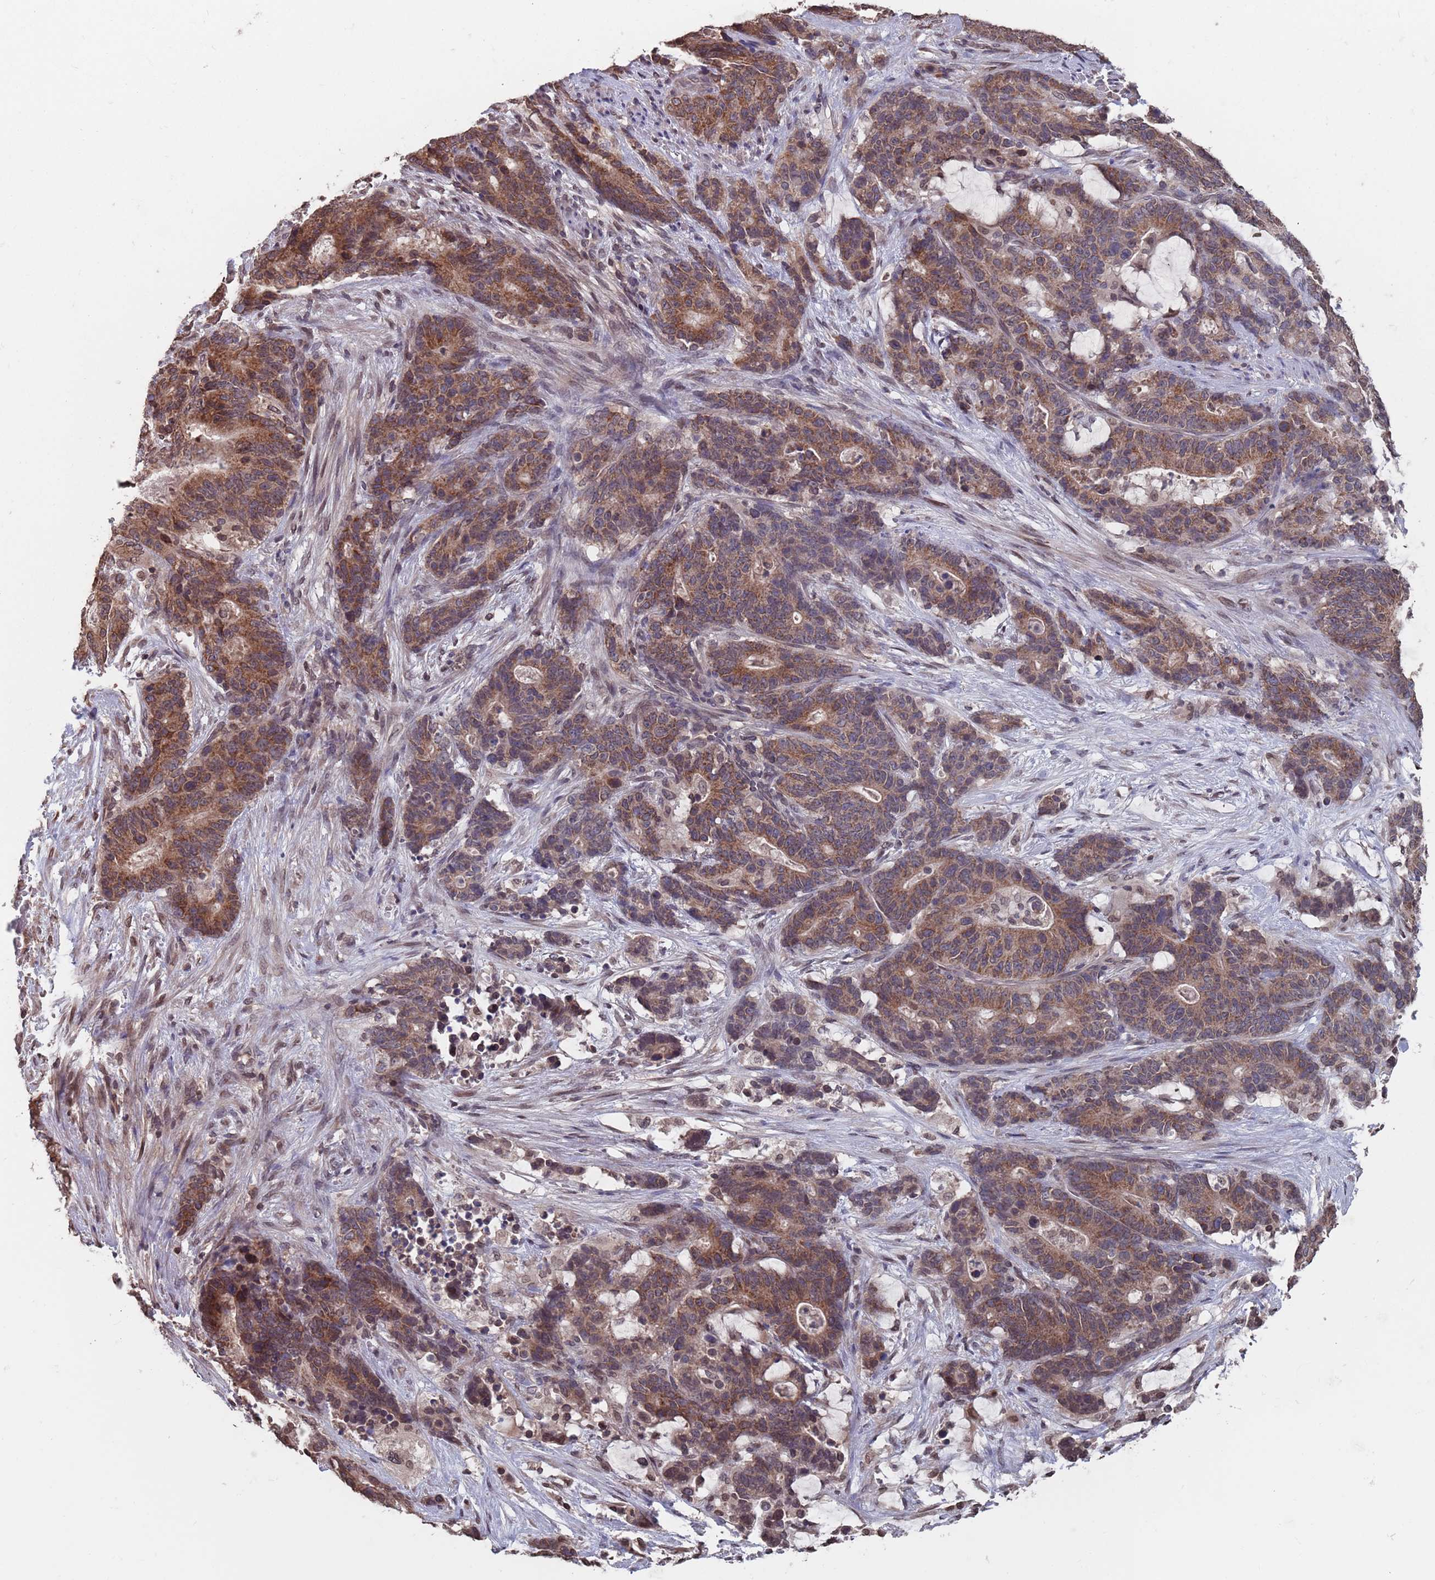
{"staining": {"intensity": "moderate", "quantity": ">75%", "location": "cytoplasmic/membranous"}, "tissue": "stomach cancer", "cell_type": "Tumor cells", "image_type": "cancer", "snomed": [{"axis": "morphology", "description": "Adenocarcinoma, NOS"}, {"axis": "topography", "description": "Stomach"}], "caption": "This image displays stomach cancer (adenocarcinoma) stained with IHC to label a protein in brown. The cytoplasmic/membranous of tumor cells show moderate positivity for the protein. Nuclei are counter-stained blue.", "gene": "SDHAF3", "patient": {"sex": "female", "age": 76}}